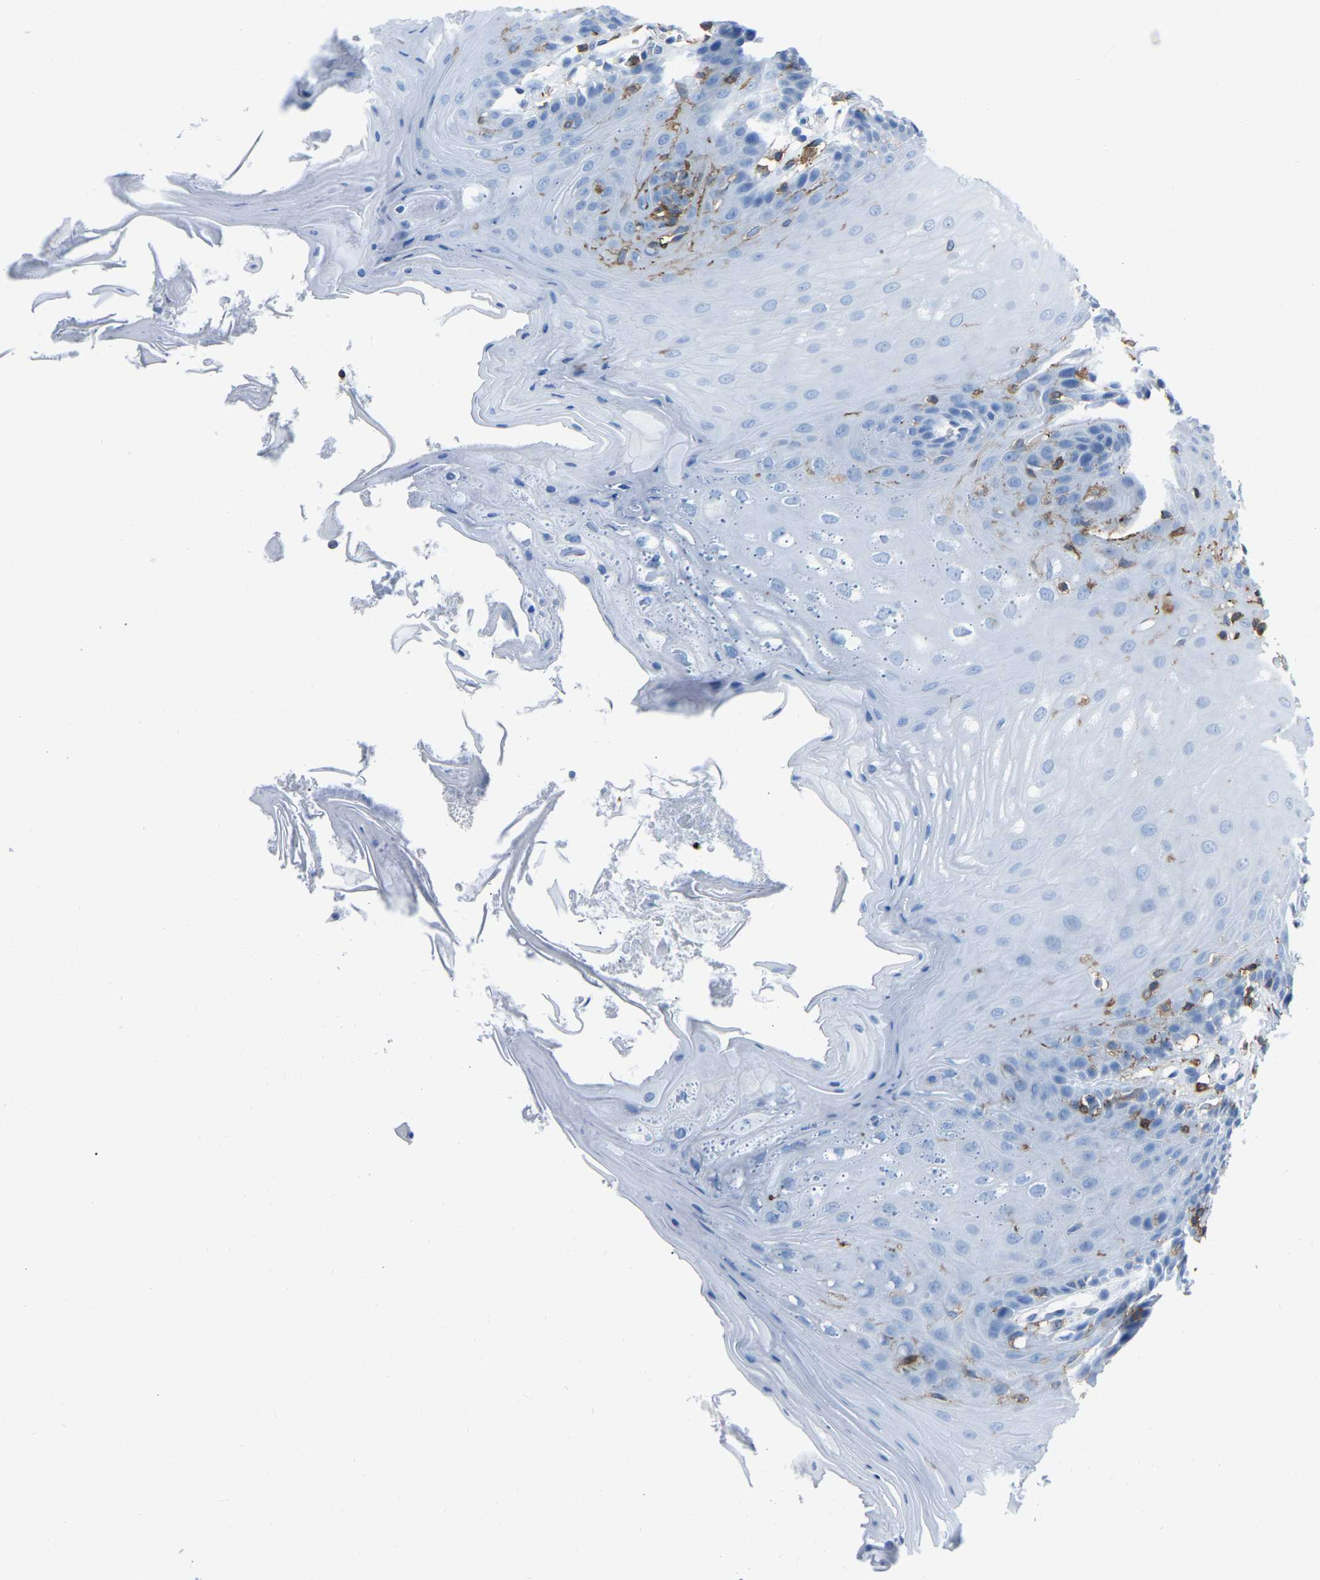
{"staining": {"intensity": "negative", "quantity": "none", "location": "none"}, "tissue": "oral mucosa", "cell_type": "Squamous epithelial cells", "image_type": "normal", "snomed": [{"axis": "morphology", "description": "Normal tissue, NOS"}, {"axis": "morphology", "description": "Squamous cell carcinoma, NOS"}, {"axis": "topography", "description": "Oral tissue"}, {"axis": "topography", "description": "Head-Neck"}], "caption": "The IHC histopathology image has no significant expression in squamous epithelial cells of oral mucosa.", "gene": "LSP1", "patient": {"sex": "male", "age": 71}}